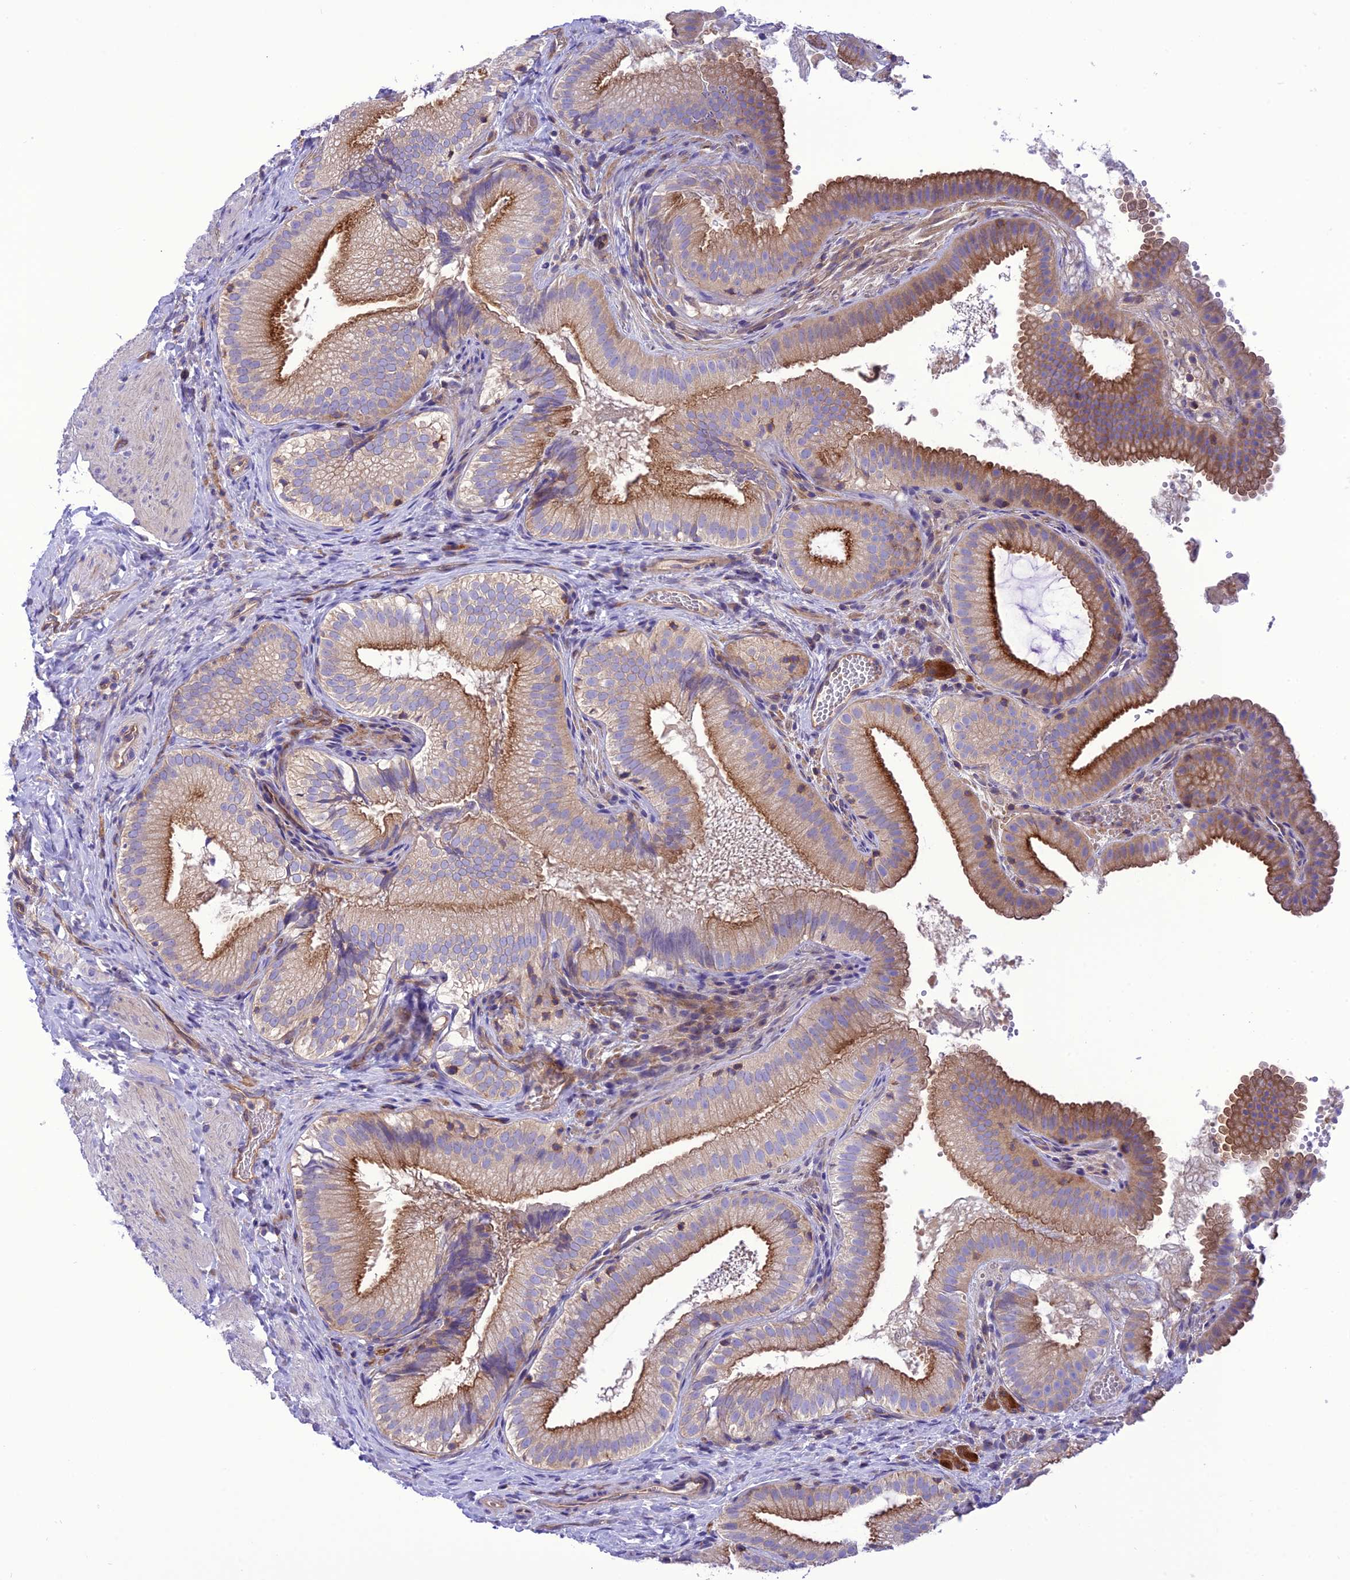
{"staining": {"intensity": "moderate", "quantity": ">75%", "location": "cytoplasmic/membranous"}, "tissue": "gallbladder", "cell_type": "Glandular cells", "image_type": "normal", "snomed": [{"axis": "morphology", "description": "Normal tissue, NOS"}, {"axis": "topography", "description": "Gallbladder"}], "caption": "A brown stain highlights moderate cytoplasmic/membranous staining of a protein in glandular cells of normal human gallbladder.", "gene": "PPFIA3", "patient": {"sex": "female", "age": 30}}